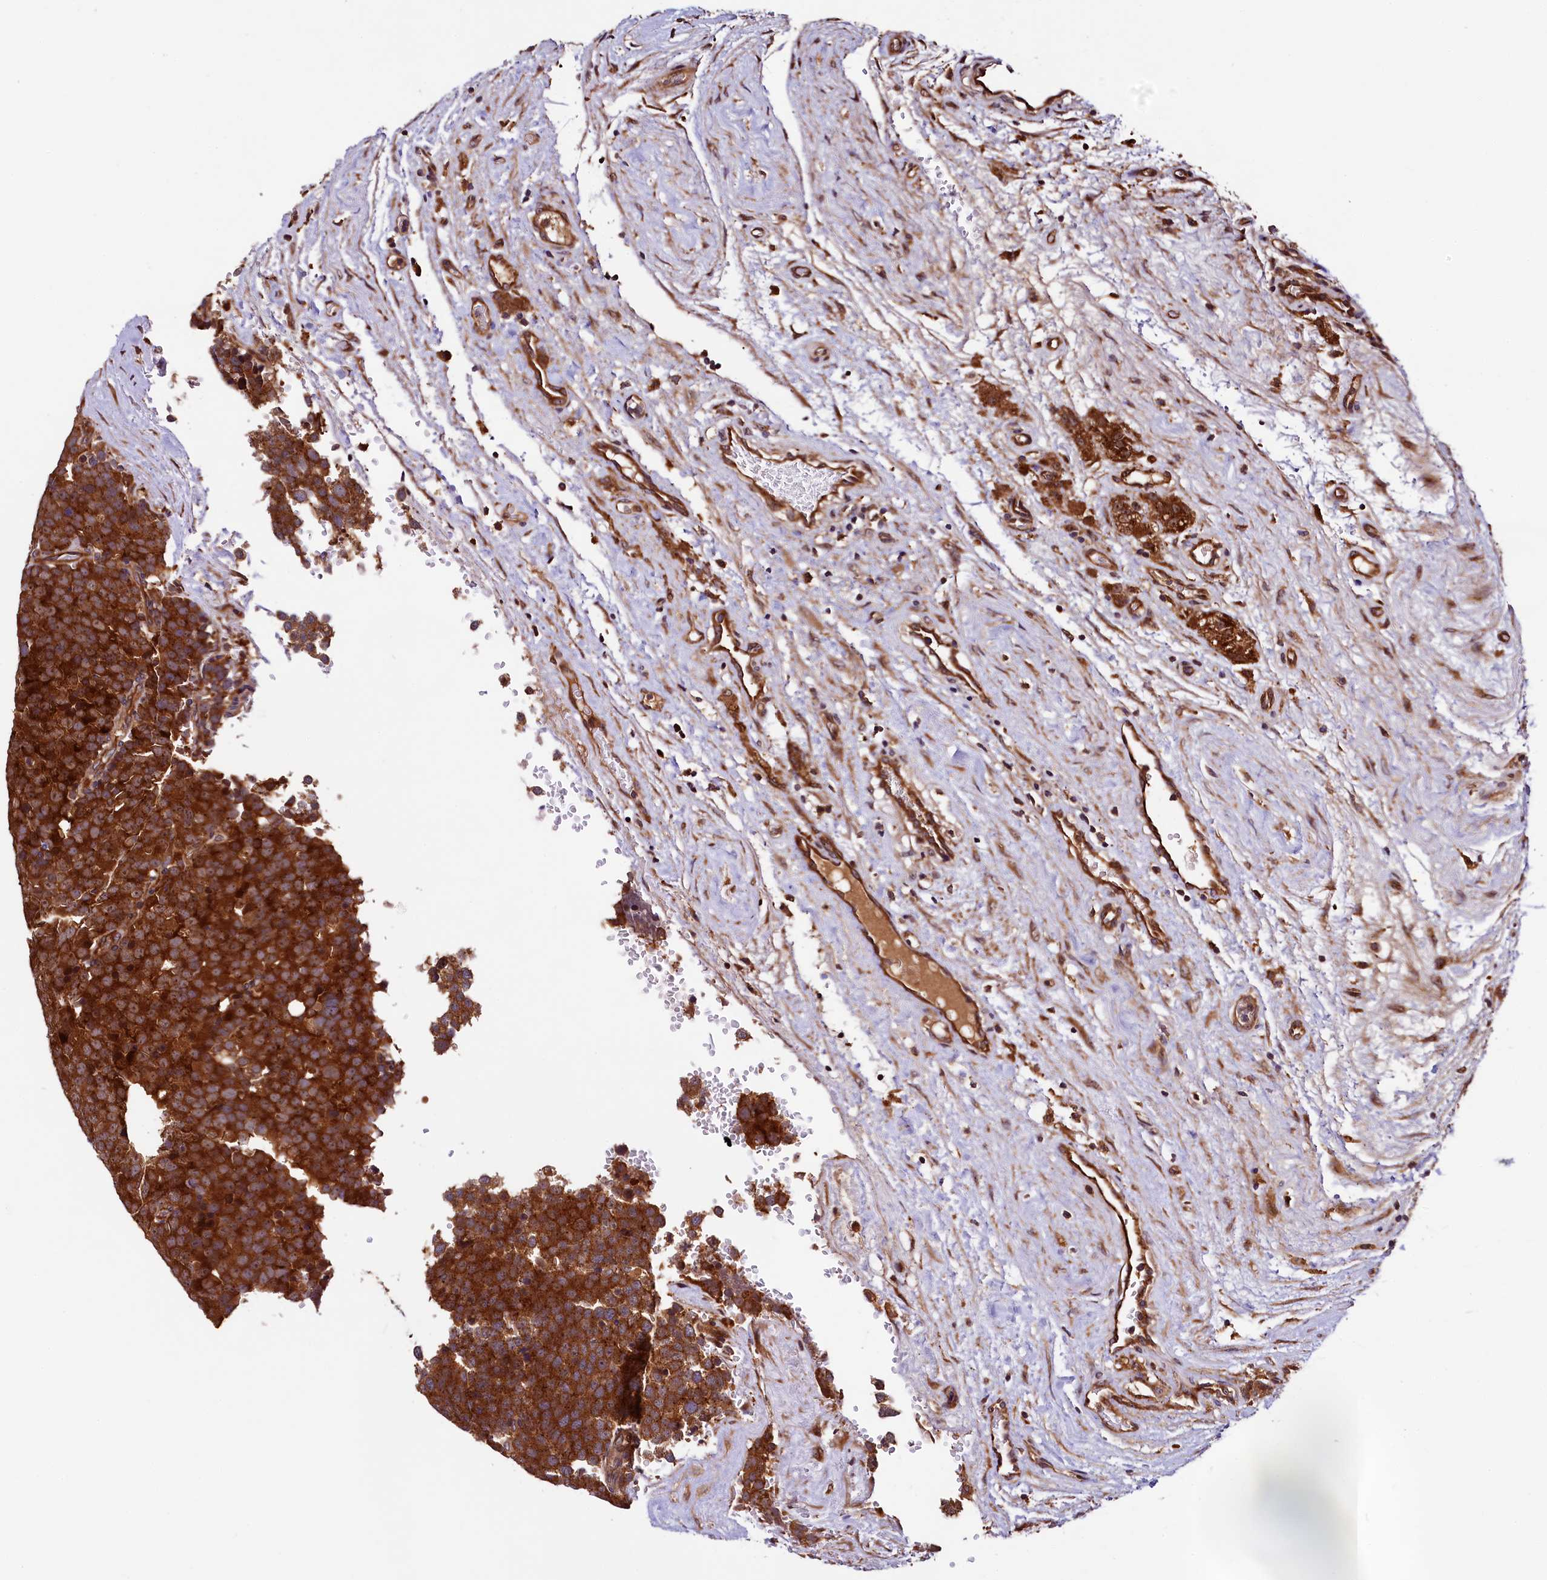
{"staining": {"intensity": "strong", "quantity": ">75%", "location": "cytoplasmic/membranous"}, "tissue": "testis cancer", "cell_type": "Tumor cells", "image_type": "cancer", "snomed": [{"axis": "morphology", "description": "Seminoma, NOS"}, {"axis": "topography", "description": "Testis"}], "caption": "Human testis seminoma stained with a brown dye reveals strong cytoplasmic/membranous positive positivity in about >75% of tumor cells.", "gene": "VPS35", "patient": {"sex": "male", "age": 71}}